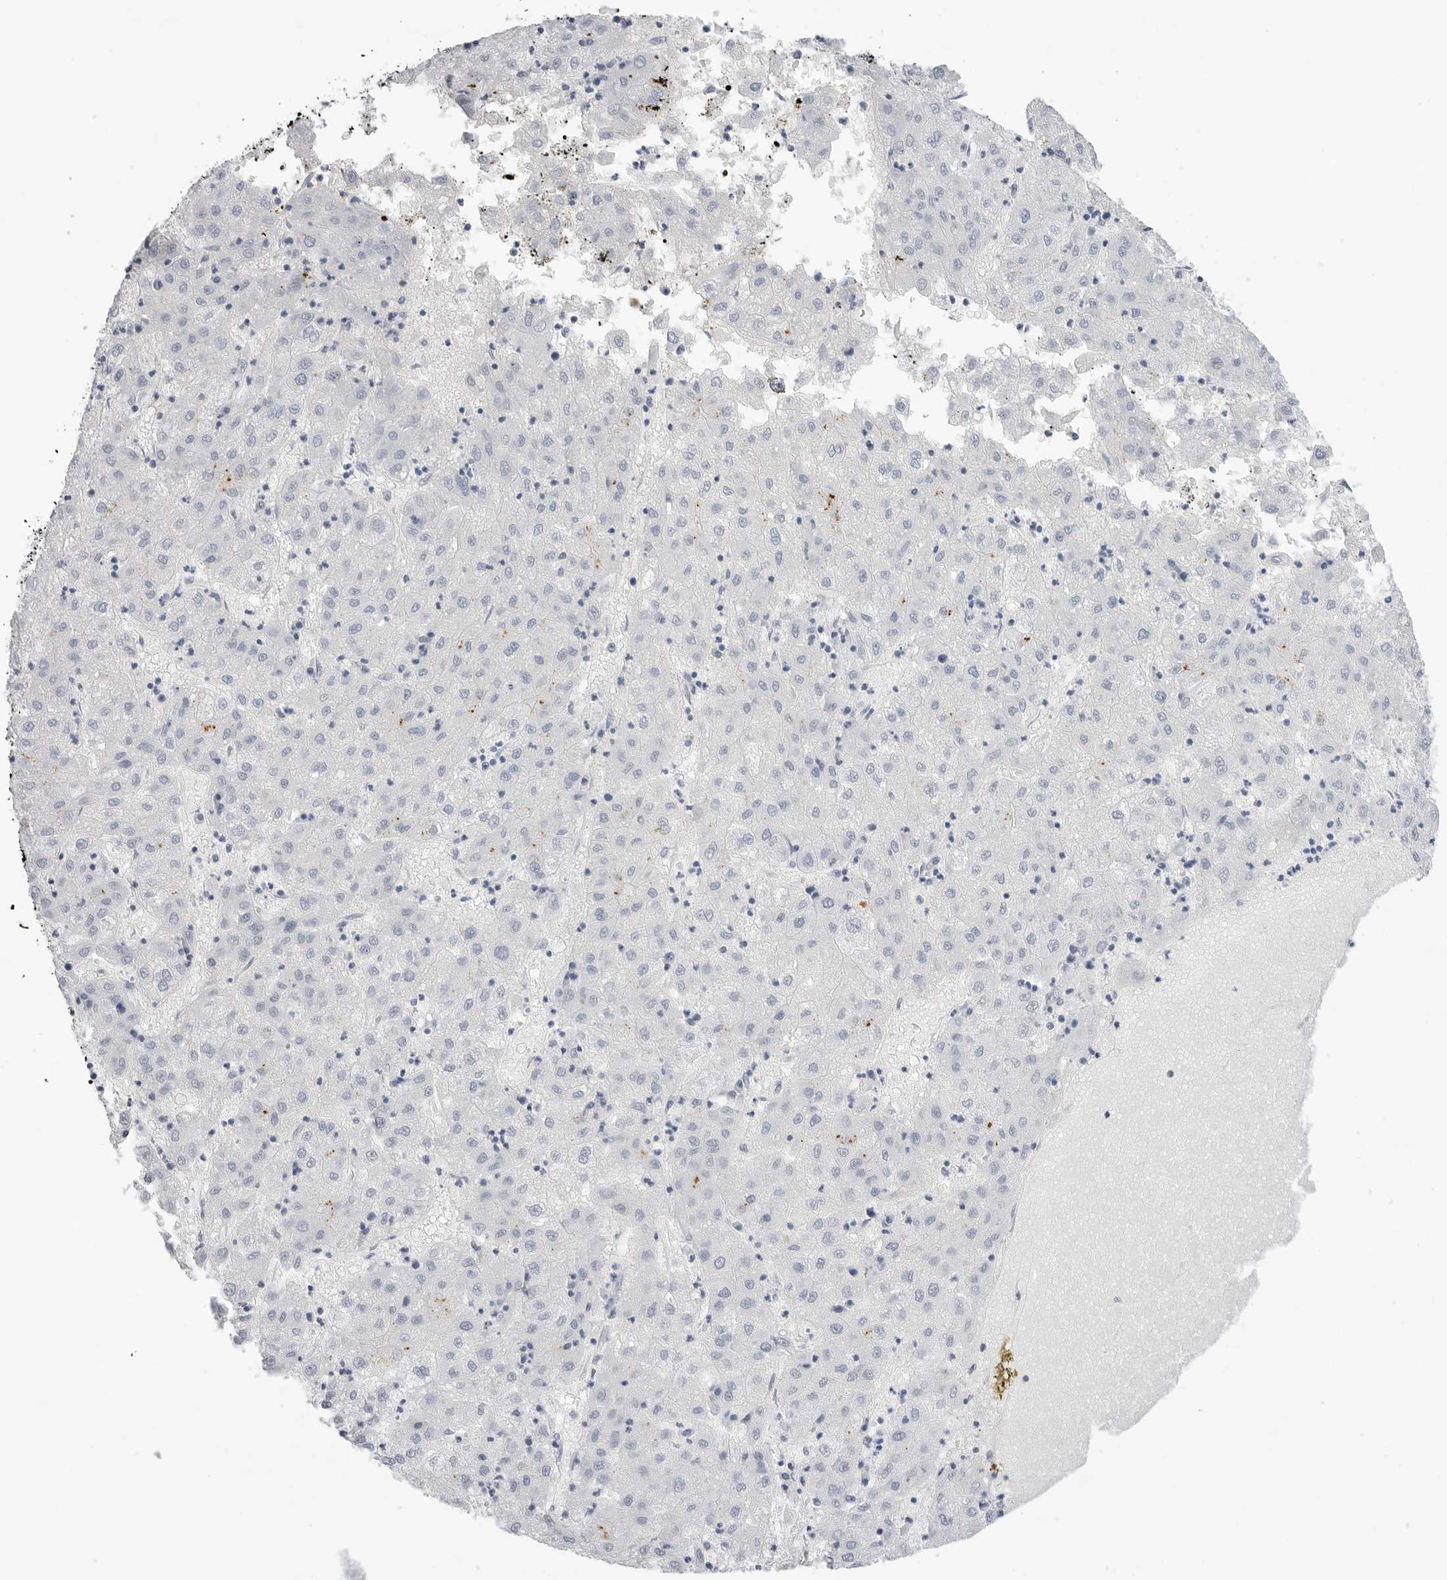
{"staining": {"intensity": "negative", "quantity": "none", "location": "none"}, "tissue": "liver cancer", "cell_type": "Tumor cells", "image_type": "cancer", "snomed": [{"axis": "morphology", "description": "Carcinoma, Hepatocellular, NOS"}, {"axis": "topography", "description": "Liver"}], "caption": "This micrograph is of liver cancer stained with immunohistochemistry (IHC) to label a protein in brown with the nuclei are counter-stained blue. There is no positivity in tumor cells.", "gene": "SLC19A1", "patient": {"sex": "male", "age": 72}}